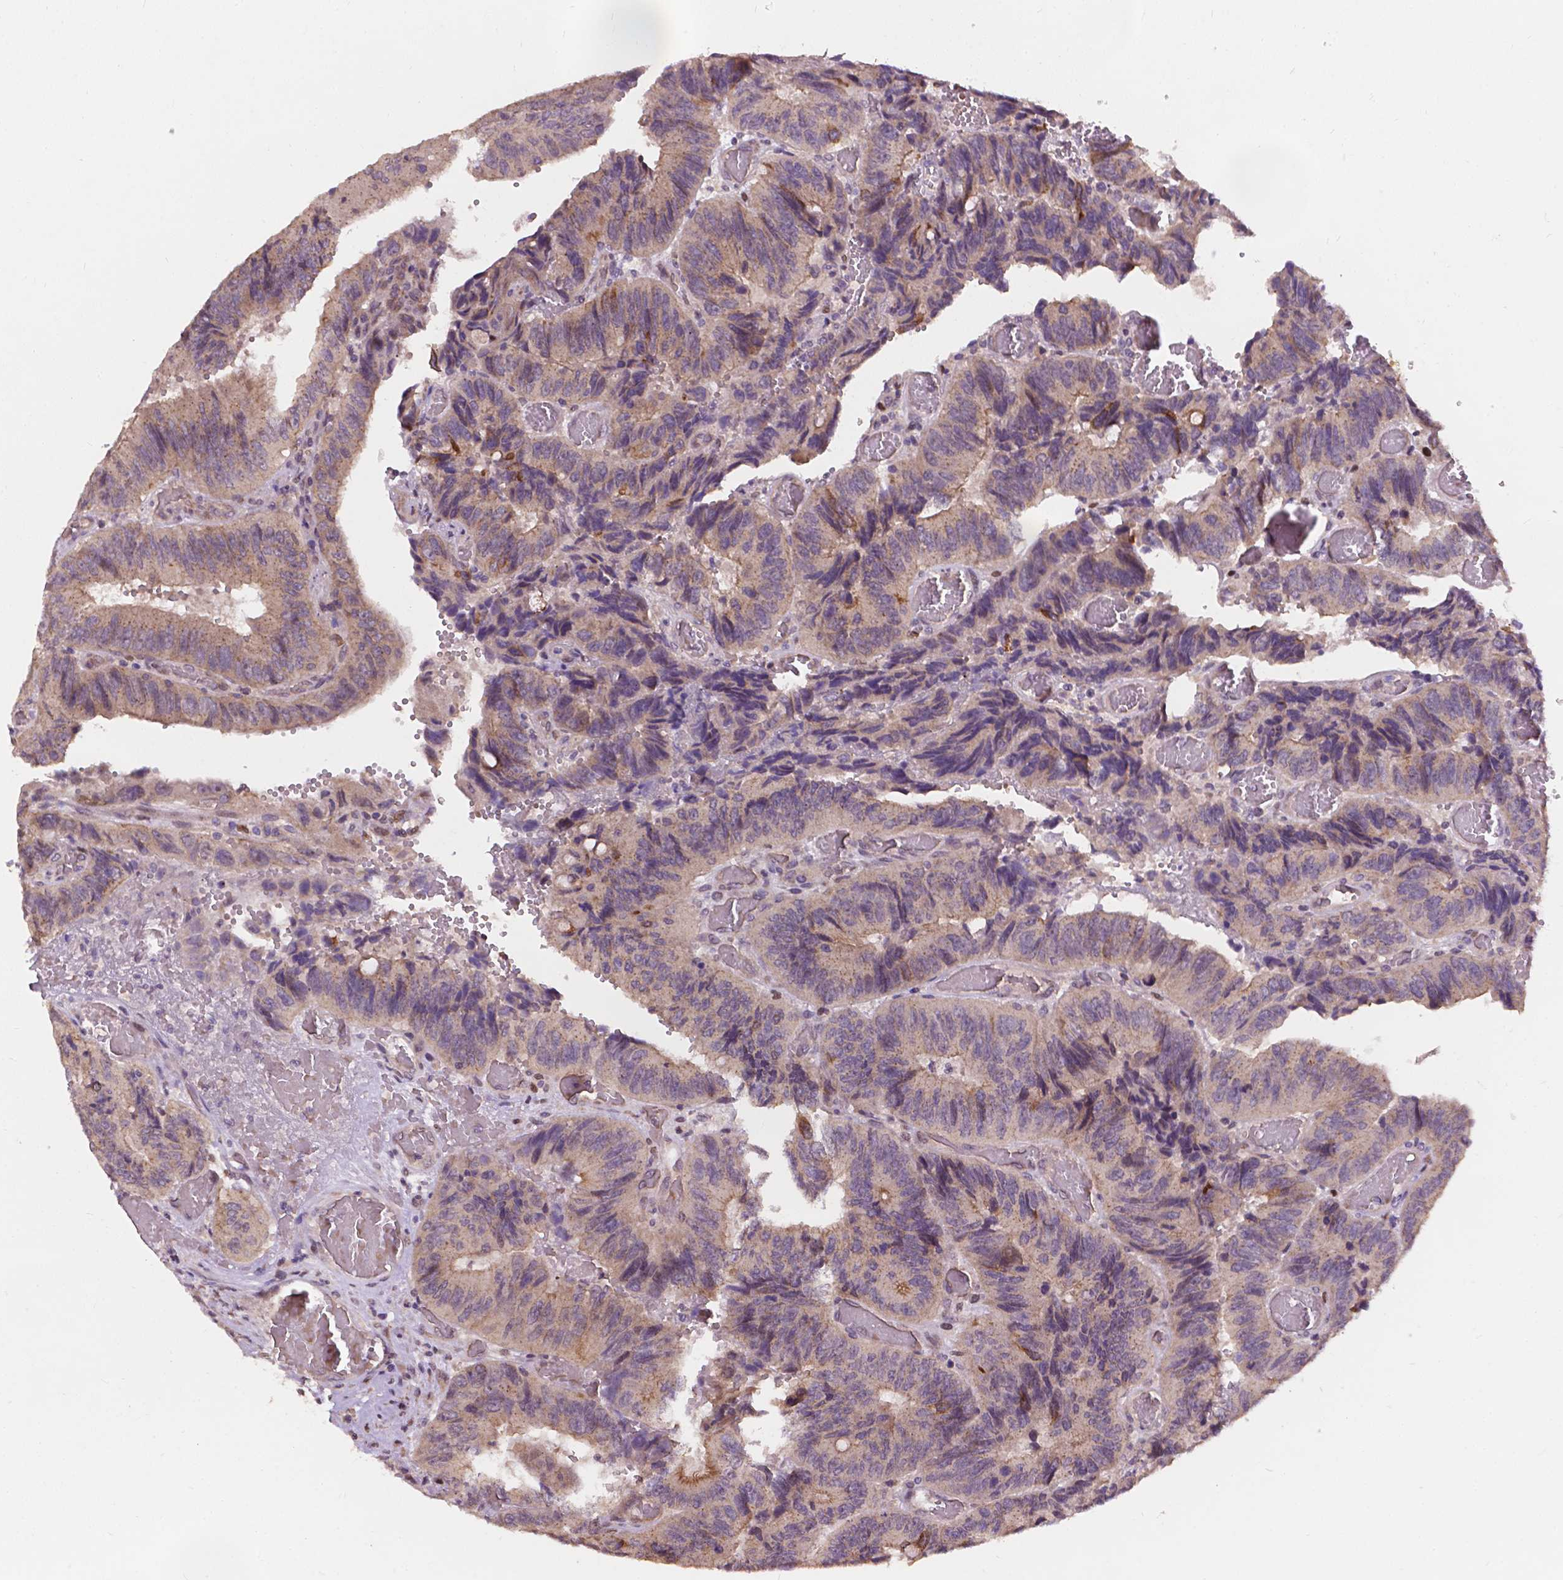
{"staining": {"intensity": "weak", "quantity": "25%-75%", "location": "cytoplasmic/membranous"}, "tissue": "colorectal cancer", "cell_type": "Tumor cells", "image_type": "cancer", "snomed": [{"axis": "morphology", "description": "Adenocarcinoma, NOS"}, {"axis": "topography", "description": "Colon"}], "caption": "An image of colorectal cancer (adenocarcinoma) stained for a protein displays weak cytoplasmic/membranous brown staining in tumor cells.", "gene": "DUSP16", "patient": {"sex": "female", "age": 84}}